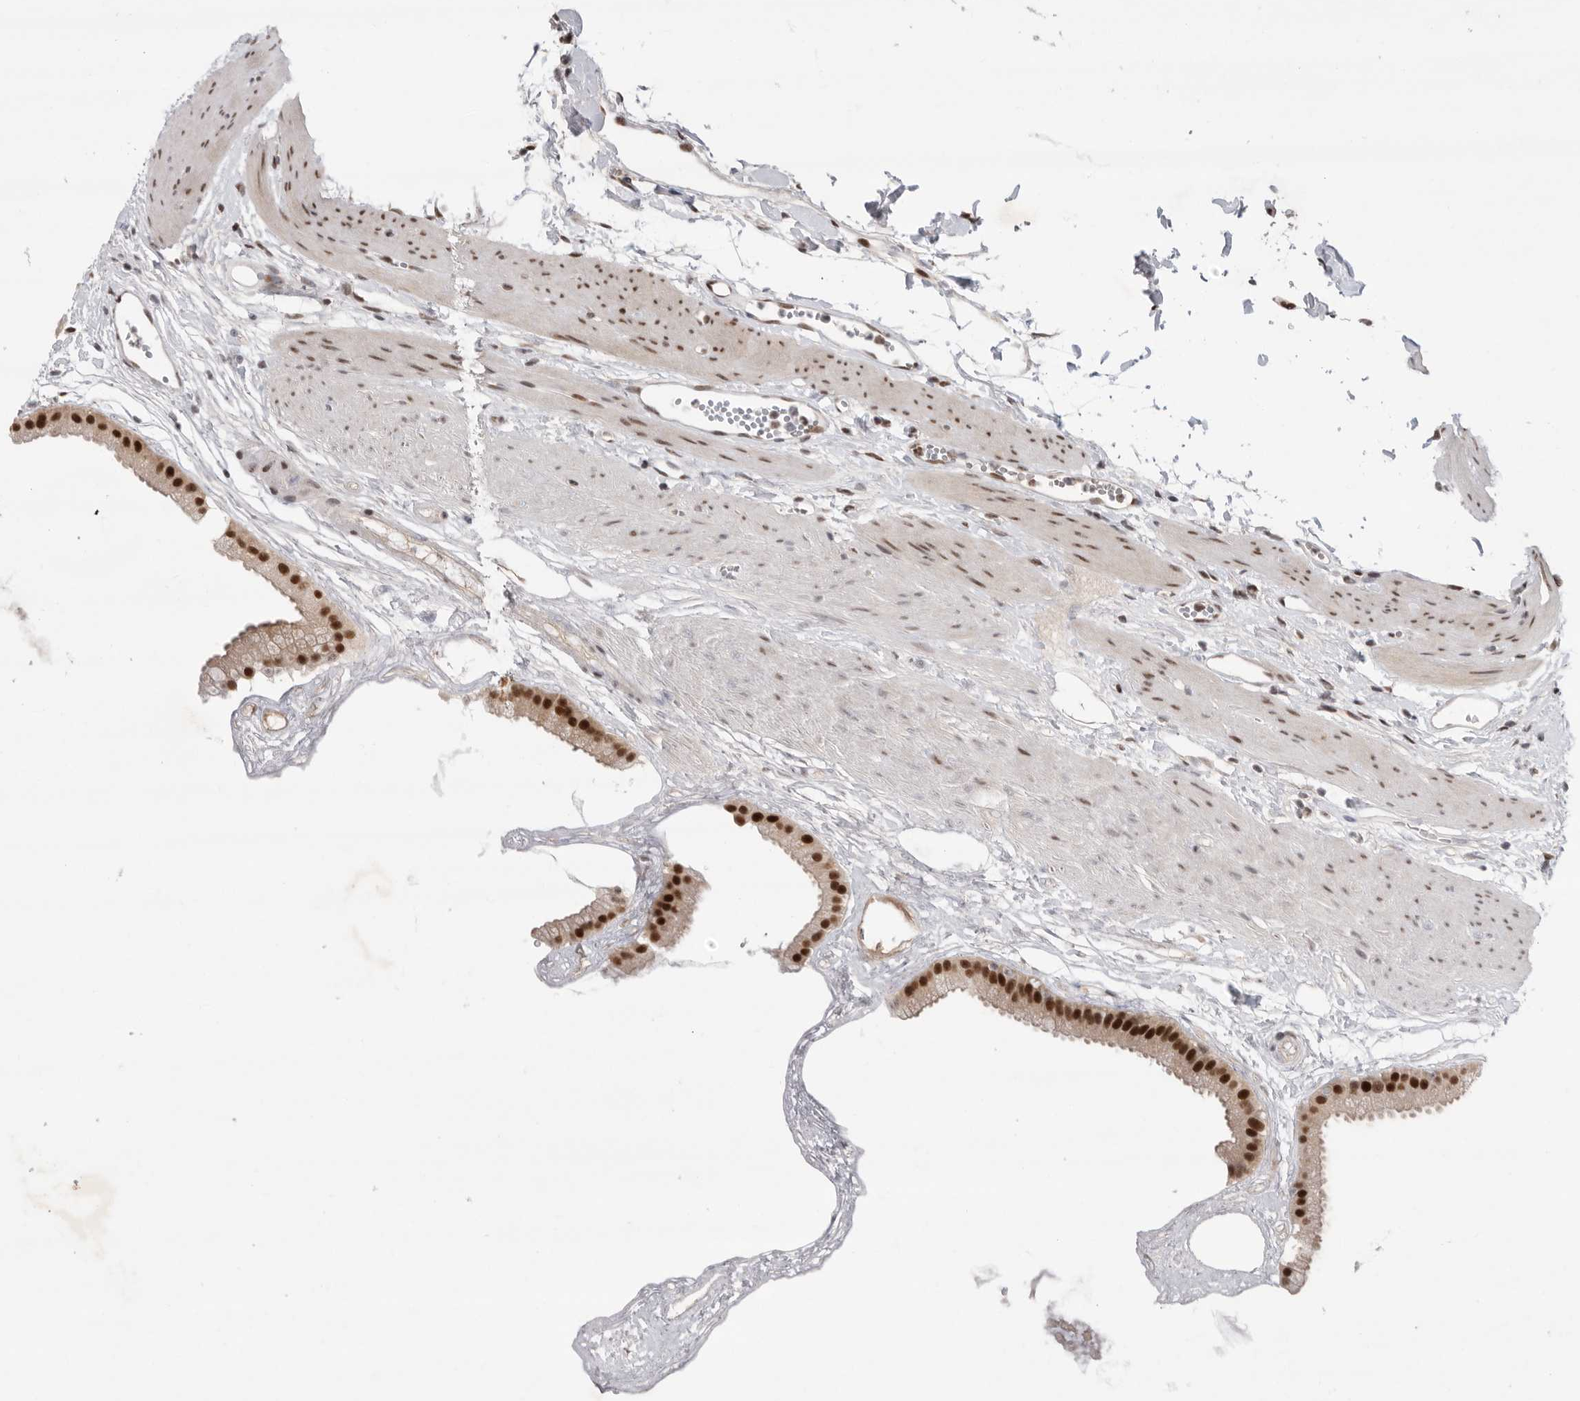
{"staining": {"intensity": "strong", "quantity": ">75%", "location": "nuclear"}, "tissue": "gallbladder", "cell_type": "Glandular cells", "image_type": "normal", "snomed": [{"axis": "morphology", "description": "Normal tissue, NOS"}, {"axis": "topography", "description": "Gallbladder"}], "caption": "This is a photomicrograph of IHC staining of unremarkable gallbladder, which shows strong positivity in the nuclear of glandular cells.", "gene": "ZNF830", "patient": {"sex": "female", "age": 64}}